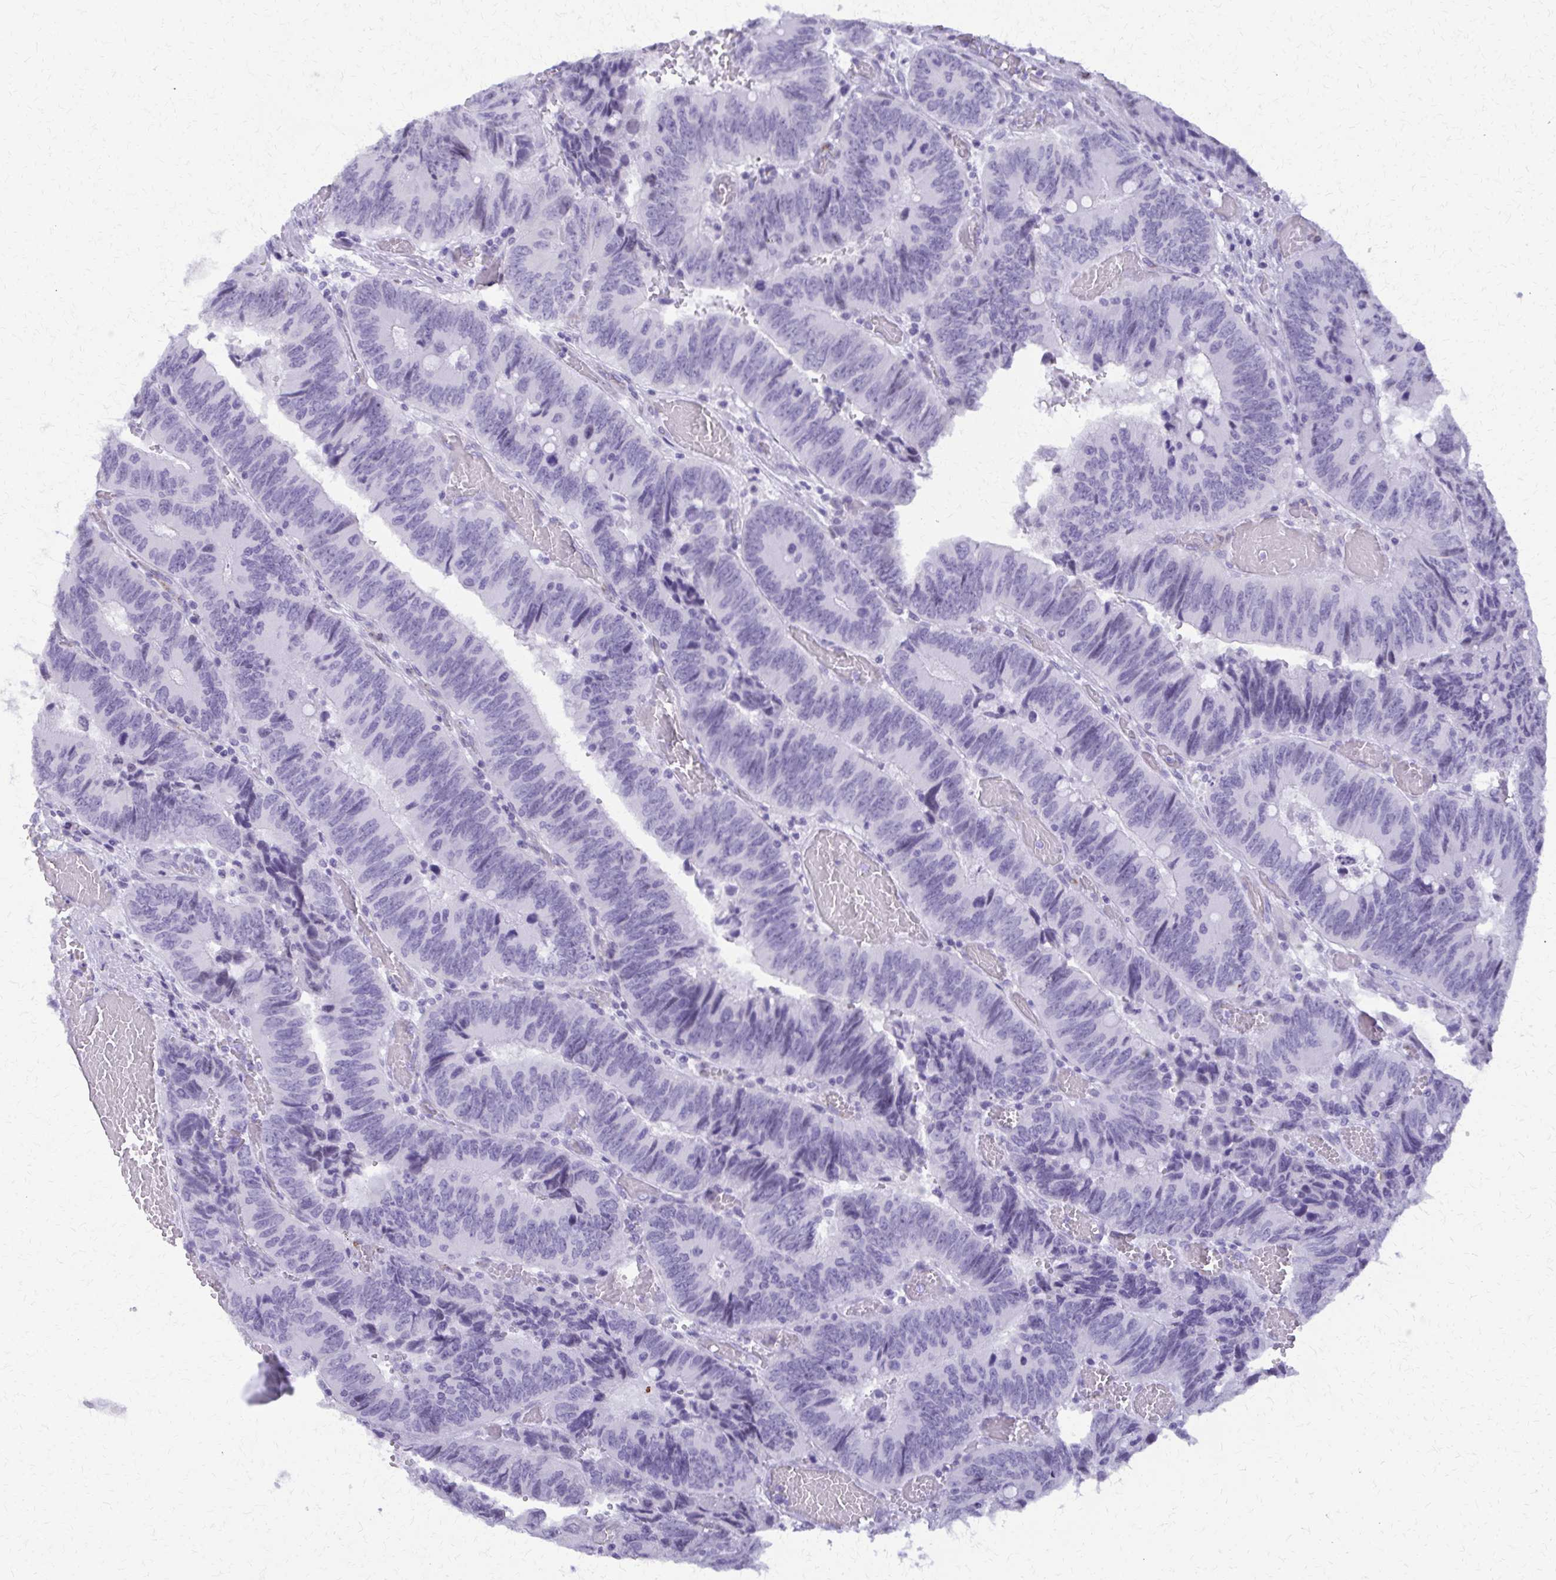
{"staining": {"intensity": "negative", "quantity": "none", "location": "none"}, "tissue": "colorectal cancer", "cell_type": "Tumor cells", "image_type": "cancer", "snomed": [{"axis": "morphology", "description": "Adenocarcinoma, NOS"}, {"axis": "topography", "description": "Colon"}], "caption": "This is an immunohistochemistry (IHC) photomicrograph of human colorectal cancer. There is no staining in tumor cells.", "gene": "FAM162B", "patient": {"sex": "female", "age": 84}}